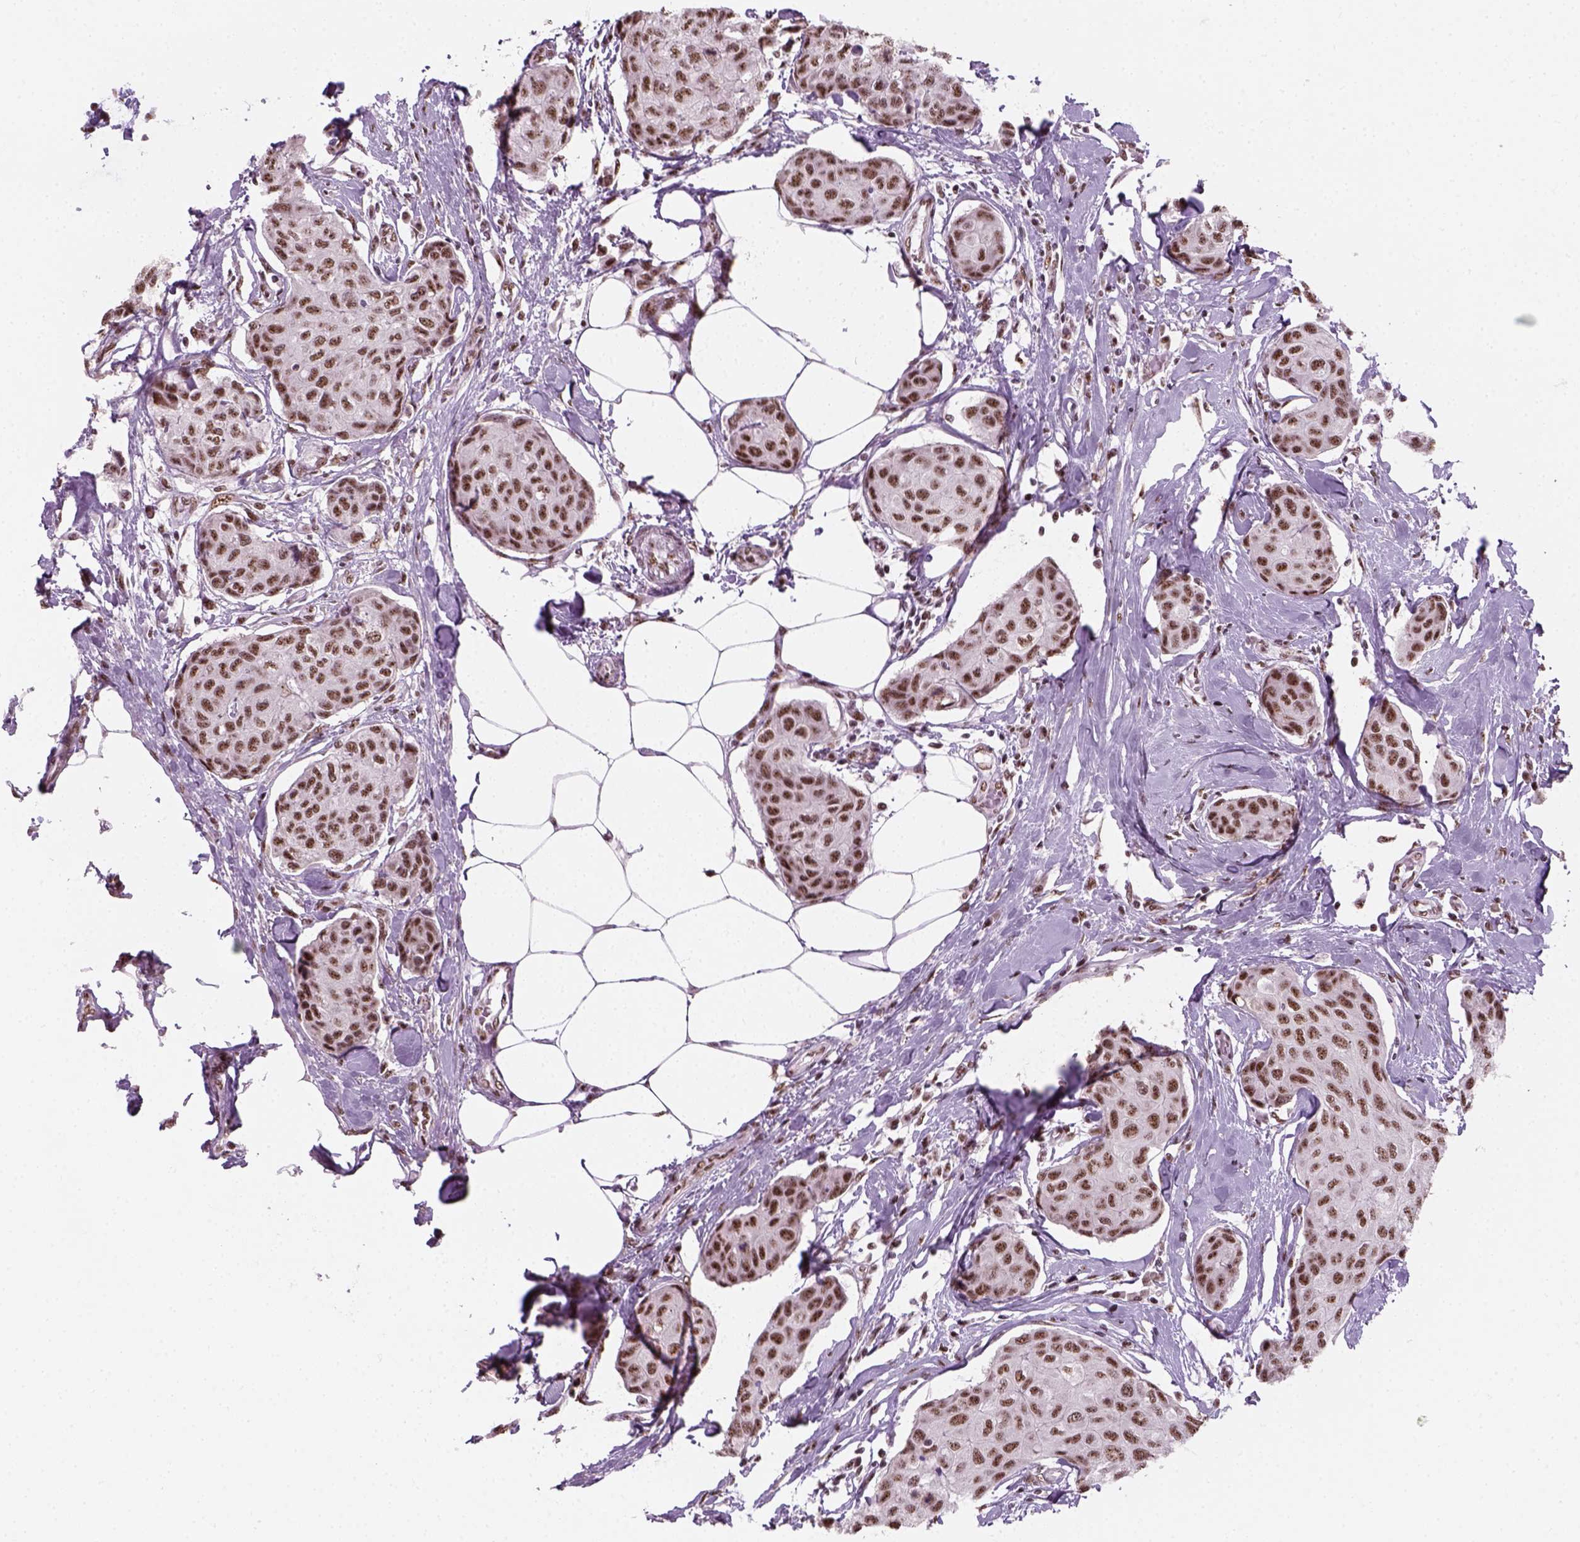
{"staining": {"intensity": "moderate", "quantity": ">75%", "location": "nuclear"}, "tissue": "breast cancer", "cell_type": "Tumor cells", "image_type": "cancer", "snomed": [{"axis": "morphology", "description": "Duct carcinoma"}, {"axis": "topography", "description": "Breast"}], "caption": "Breast cancer (invasive ductal carcinoma) stained with immunohistochemistry reveals moderate nuclear positivity in approximately >75% of tumor cells.", "gene": "GTF2F1", "patient": {"sex": "female", "age": 80}}